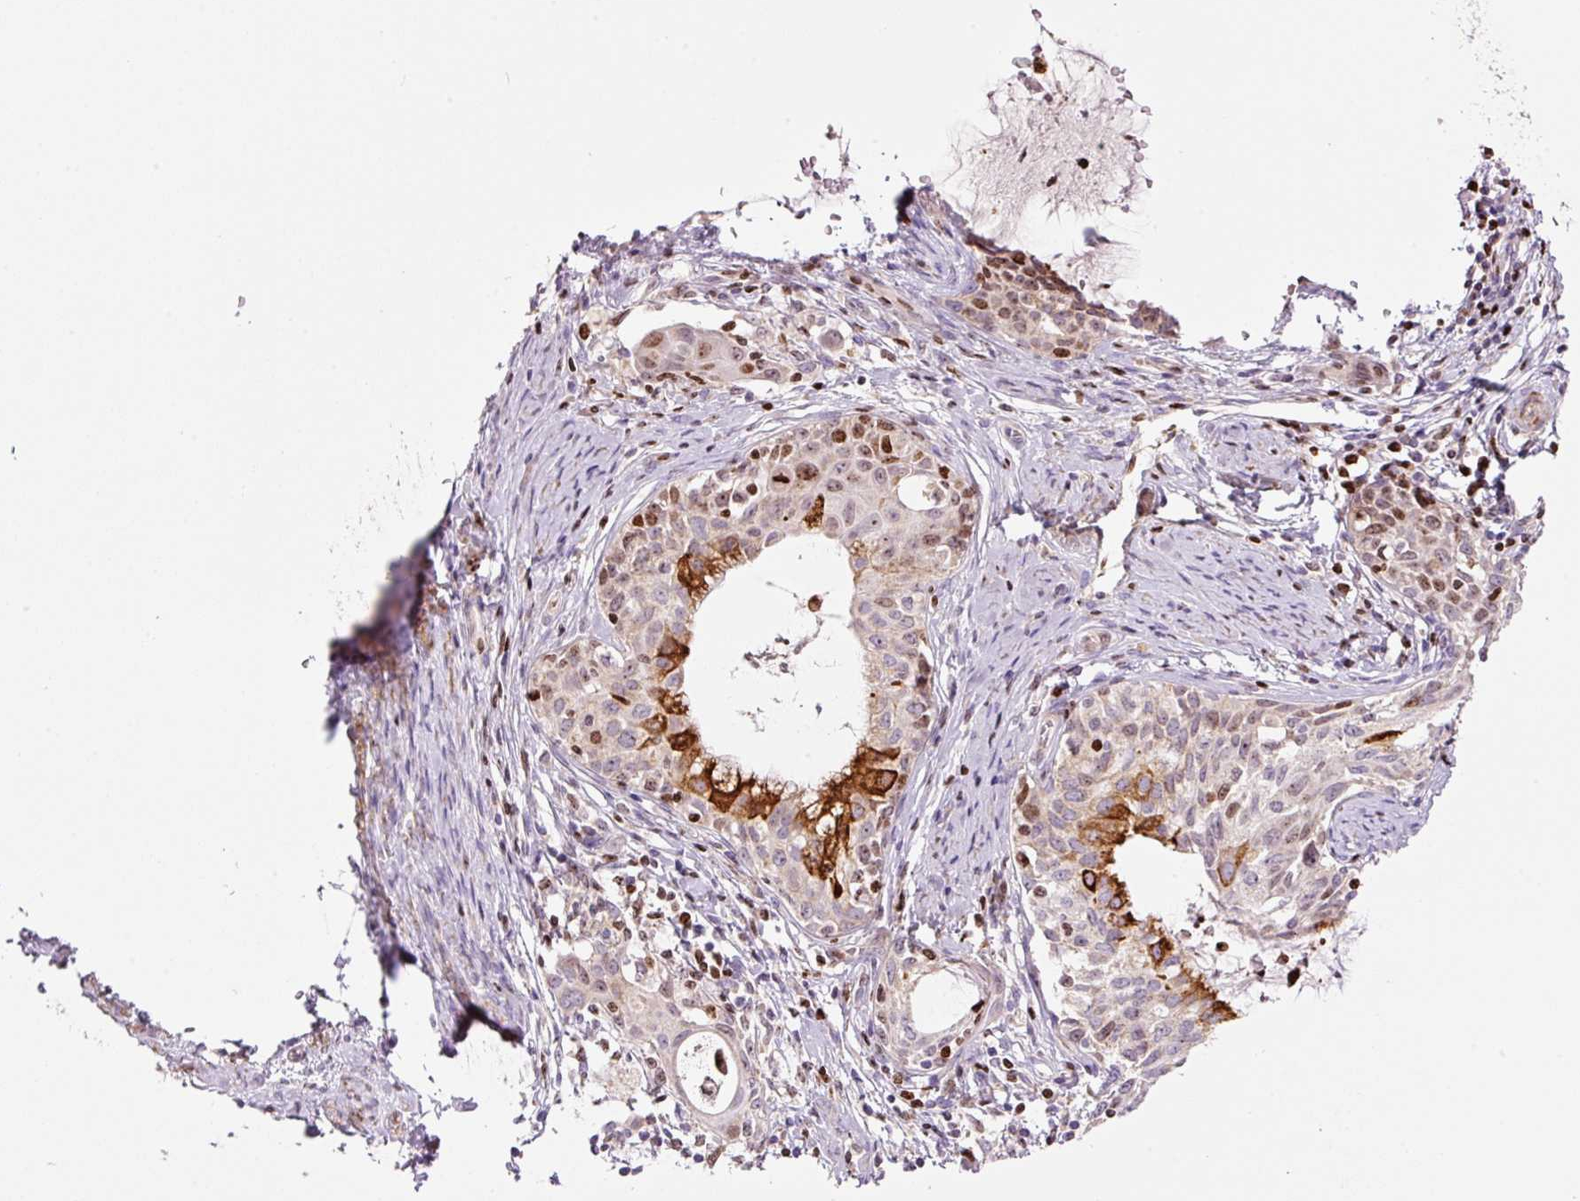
{"staining": {"intensity": "strong", "quantity": "25%-75%", "location": "cytoplasmic/membranous,nuclear"}, "tissue": "cervical cancer", "cell_type": "Tumor cells", "image_type": "cancer", "snomed": [{"axis": "morphology", "description": "Squamous cell carcinoma, NOS"}, {"axis": "morphology", "description": "Adenocarcinoma, NOS"}, {"axis": "topography", "description": "Cervix"}], "caption": "Strong cytoplasmic/membranous and nuclear protein expression is seen in approximately 25%-75% of tumor cells in cervical cancer.", "gene": "TMEM8B", "patient": {"sex": "female", "age": 52}}